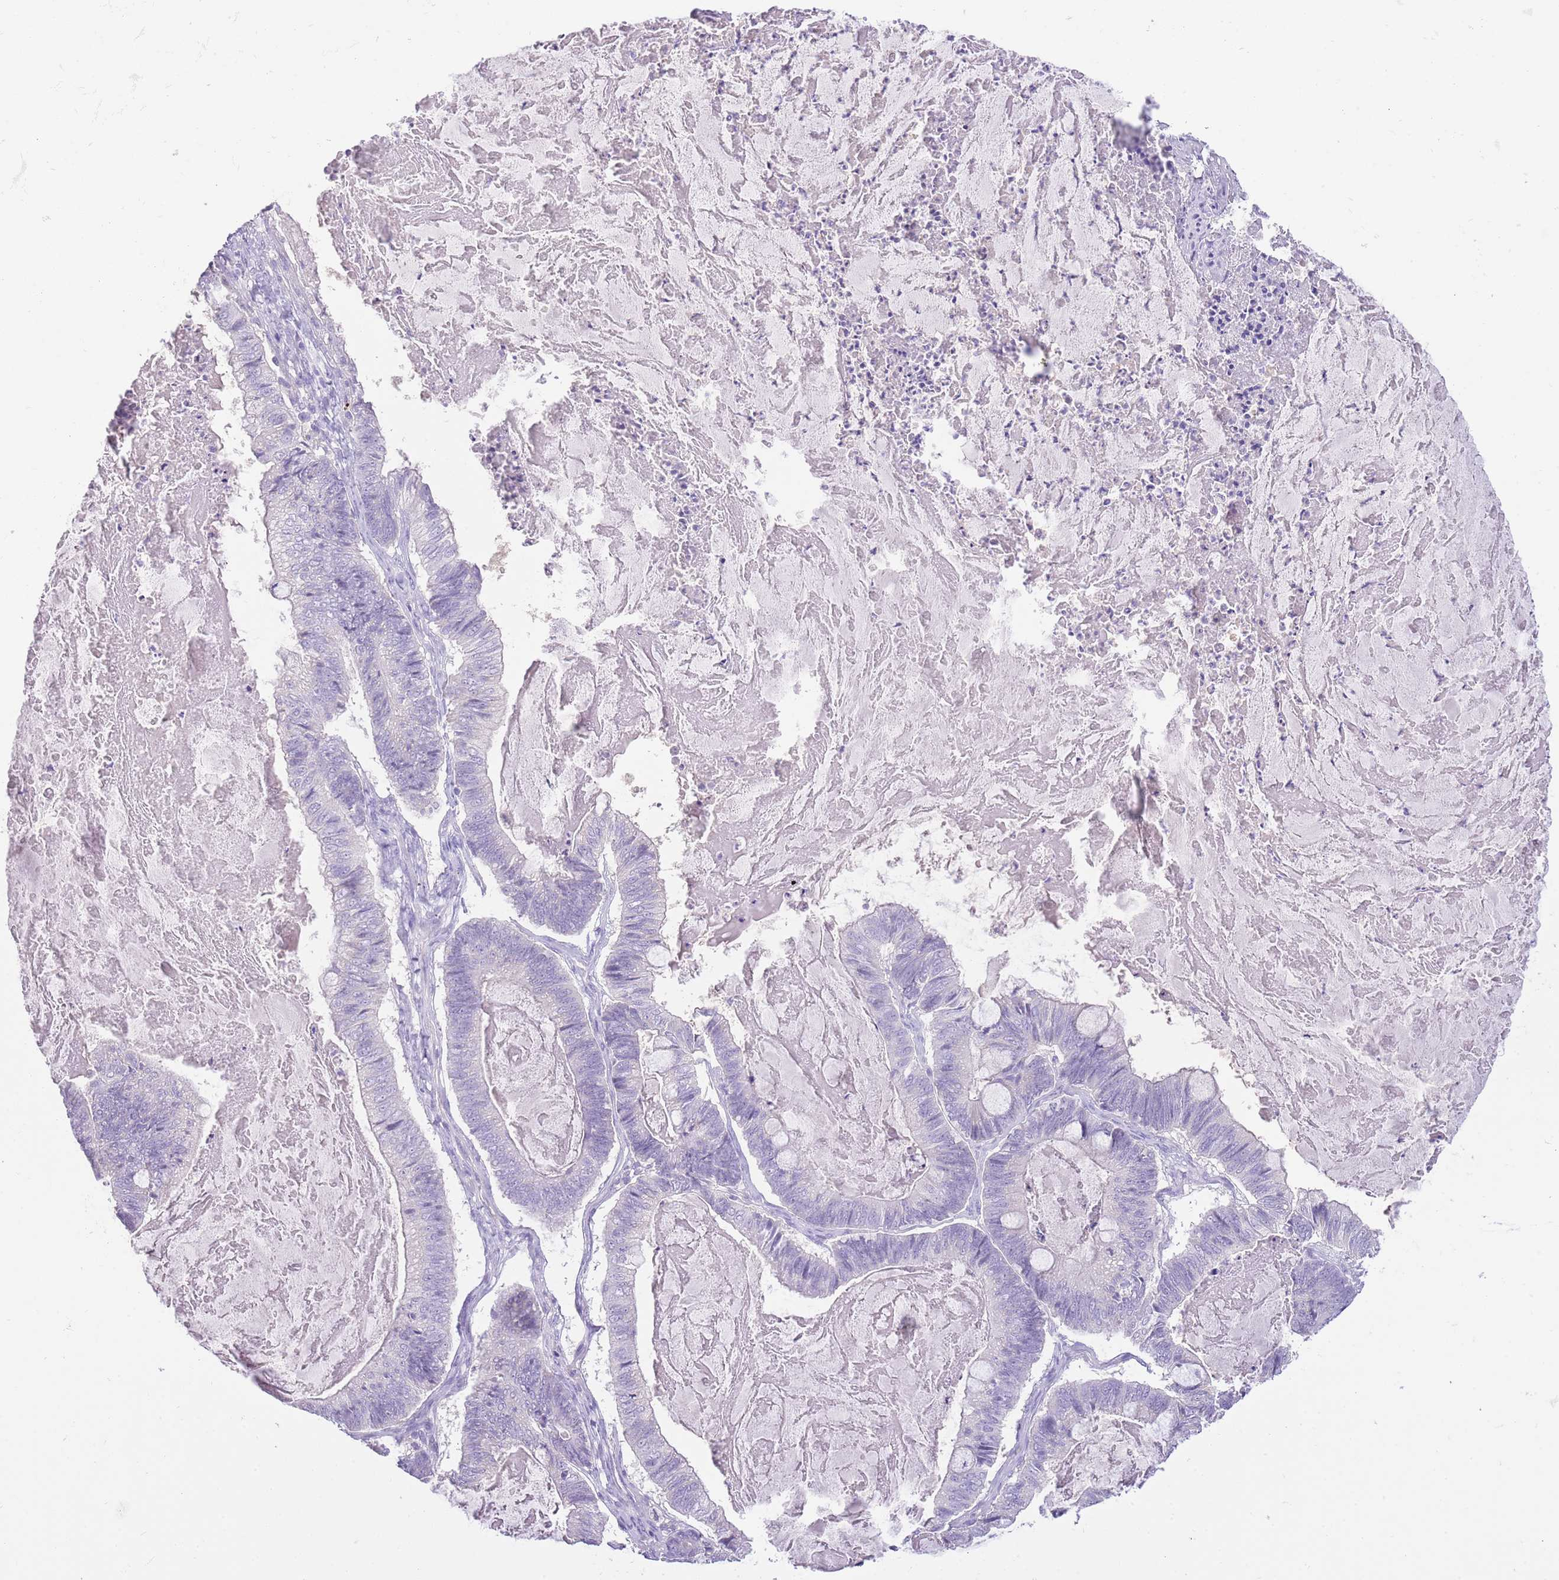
{"staining": {"intensity": "negative", "quantity": "none", "location": "none"}, "tissue": "ovarian cancer", "cell_type": "Tumor cells", "image_type": "cancer", "snomed": [{"axis": "morphology", "description": "Cystadenocarcinoma, mucinous, NOS"}, {"axis": "topography", "description": "Ovary"}], "caption": "IHC micrograph of ovarian cancer (mucinous cystadenocarcinoma) stained for a protein (brown), which displays no staining in tumor cells.", "gene": "SFTPA1", "patient": {"sex": "female", "age": 61}}